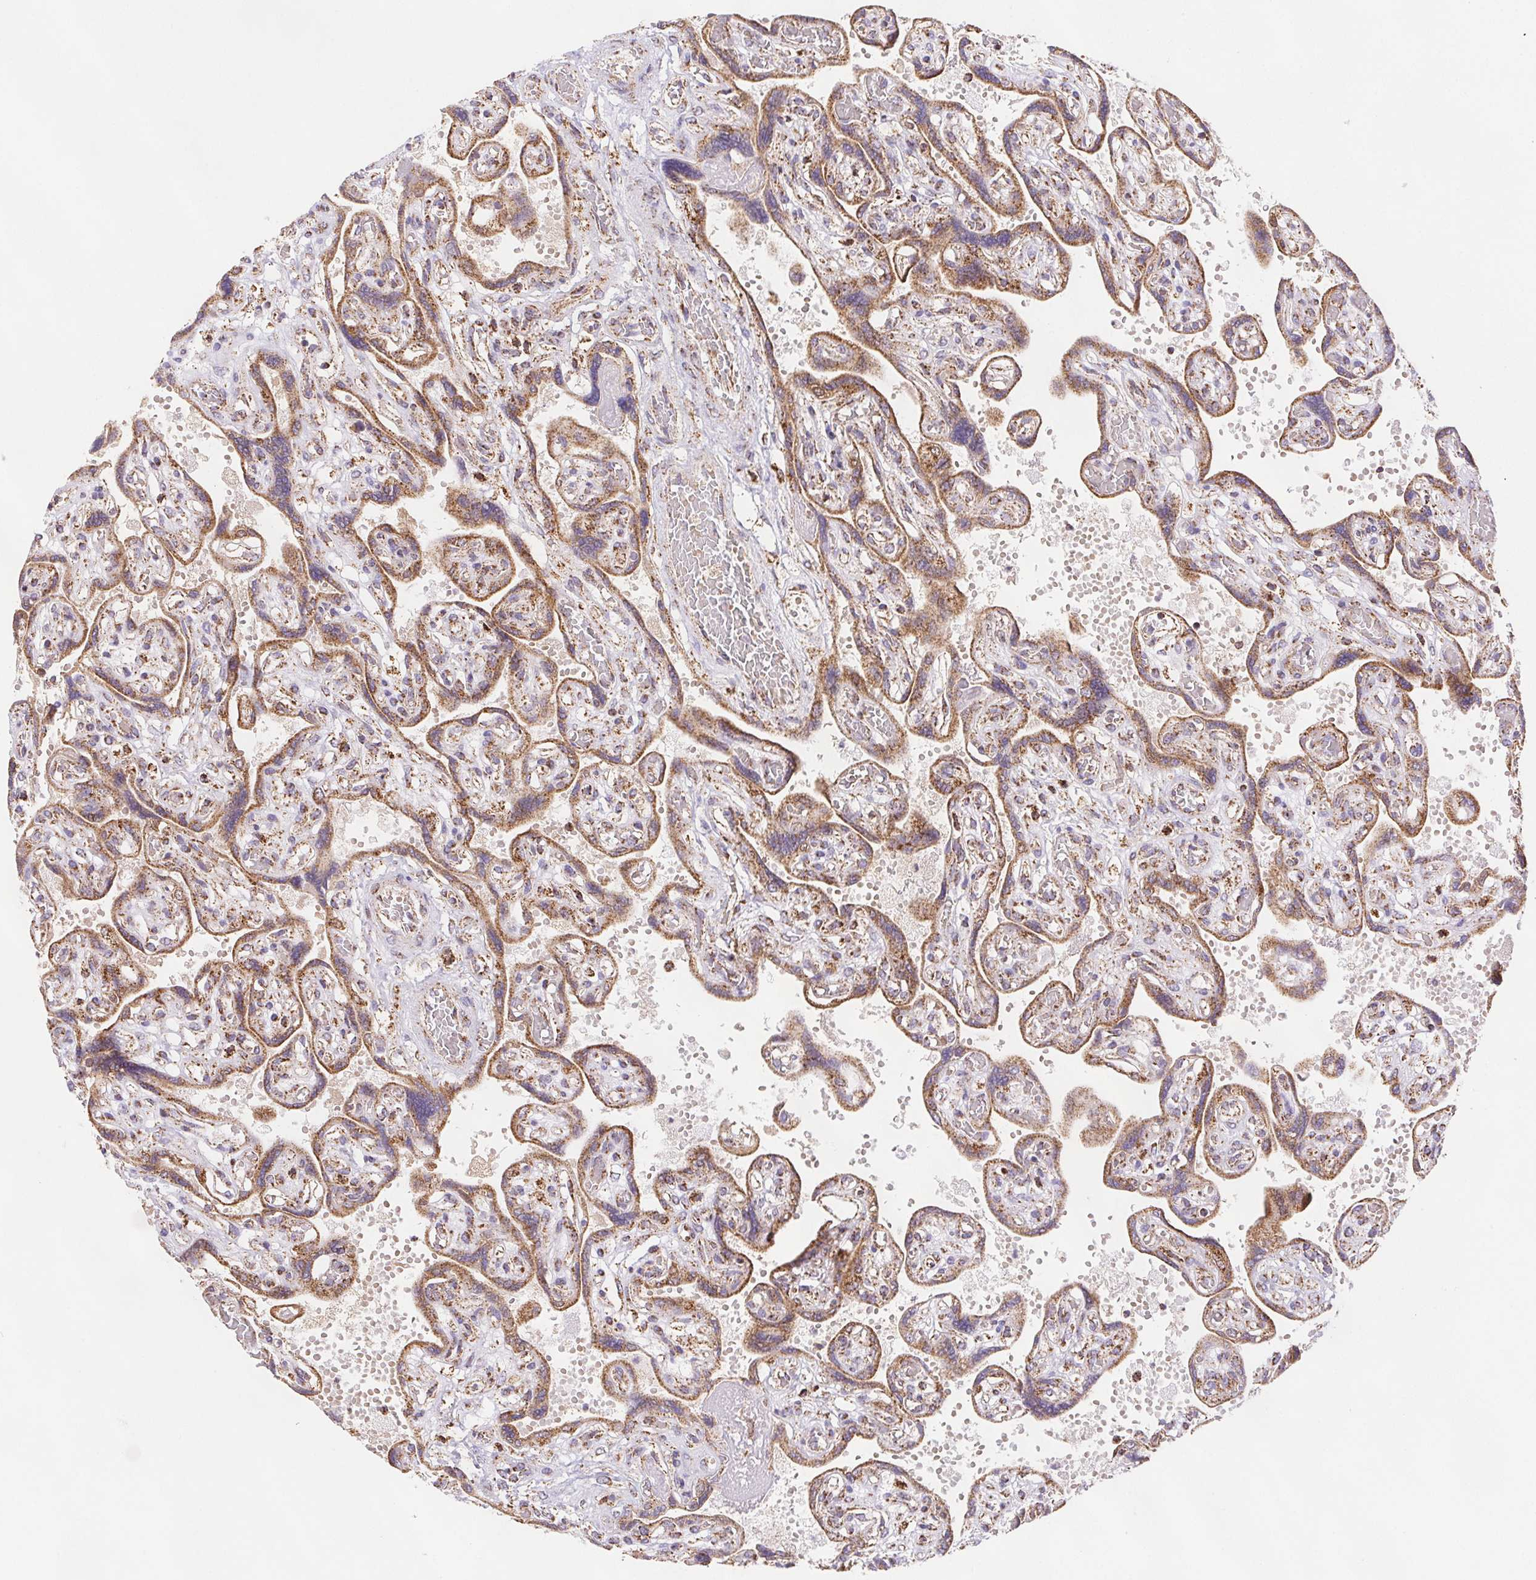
{"staining": {"intensity": "moderate", "quantity": ">75%", "location": "cytoplasmic/membranous"}, "tissue": "placenta", "cell_type": "Decidual cells", "image_type": "normal", "snomed": [{"axis": "morphology", "description": "Normal tissue, NOS"}, {"axis": "topography", "description": "Placenta"}], "caption": "Normal placenta demonstrates moderate cytoplasmic/membranous staining in about >75% of decidual cells.", "gene": "NIPSNAP2", "patient": {"sex": "female", "age": 32}}